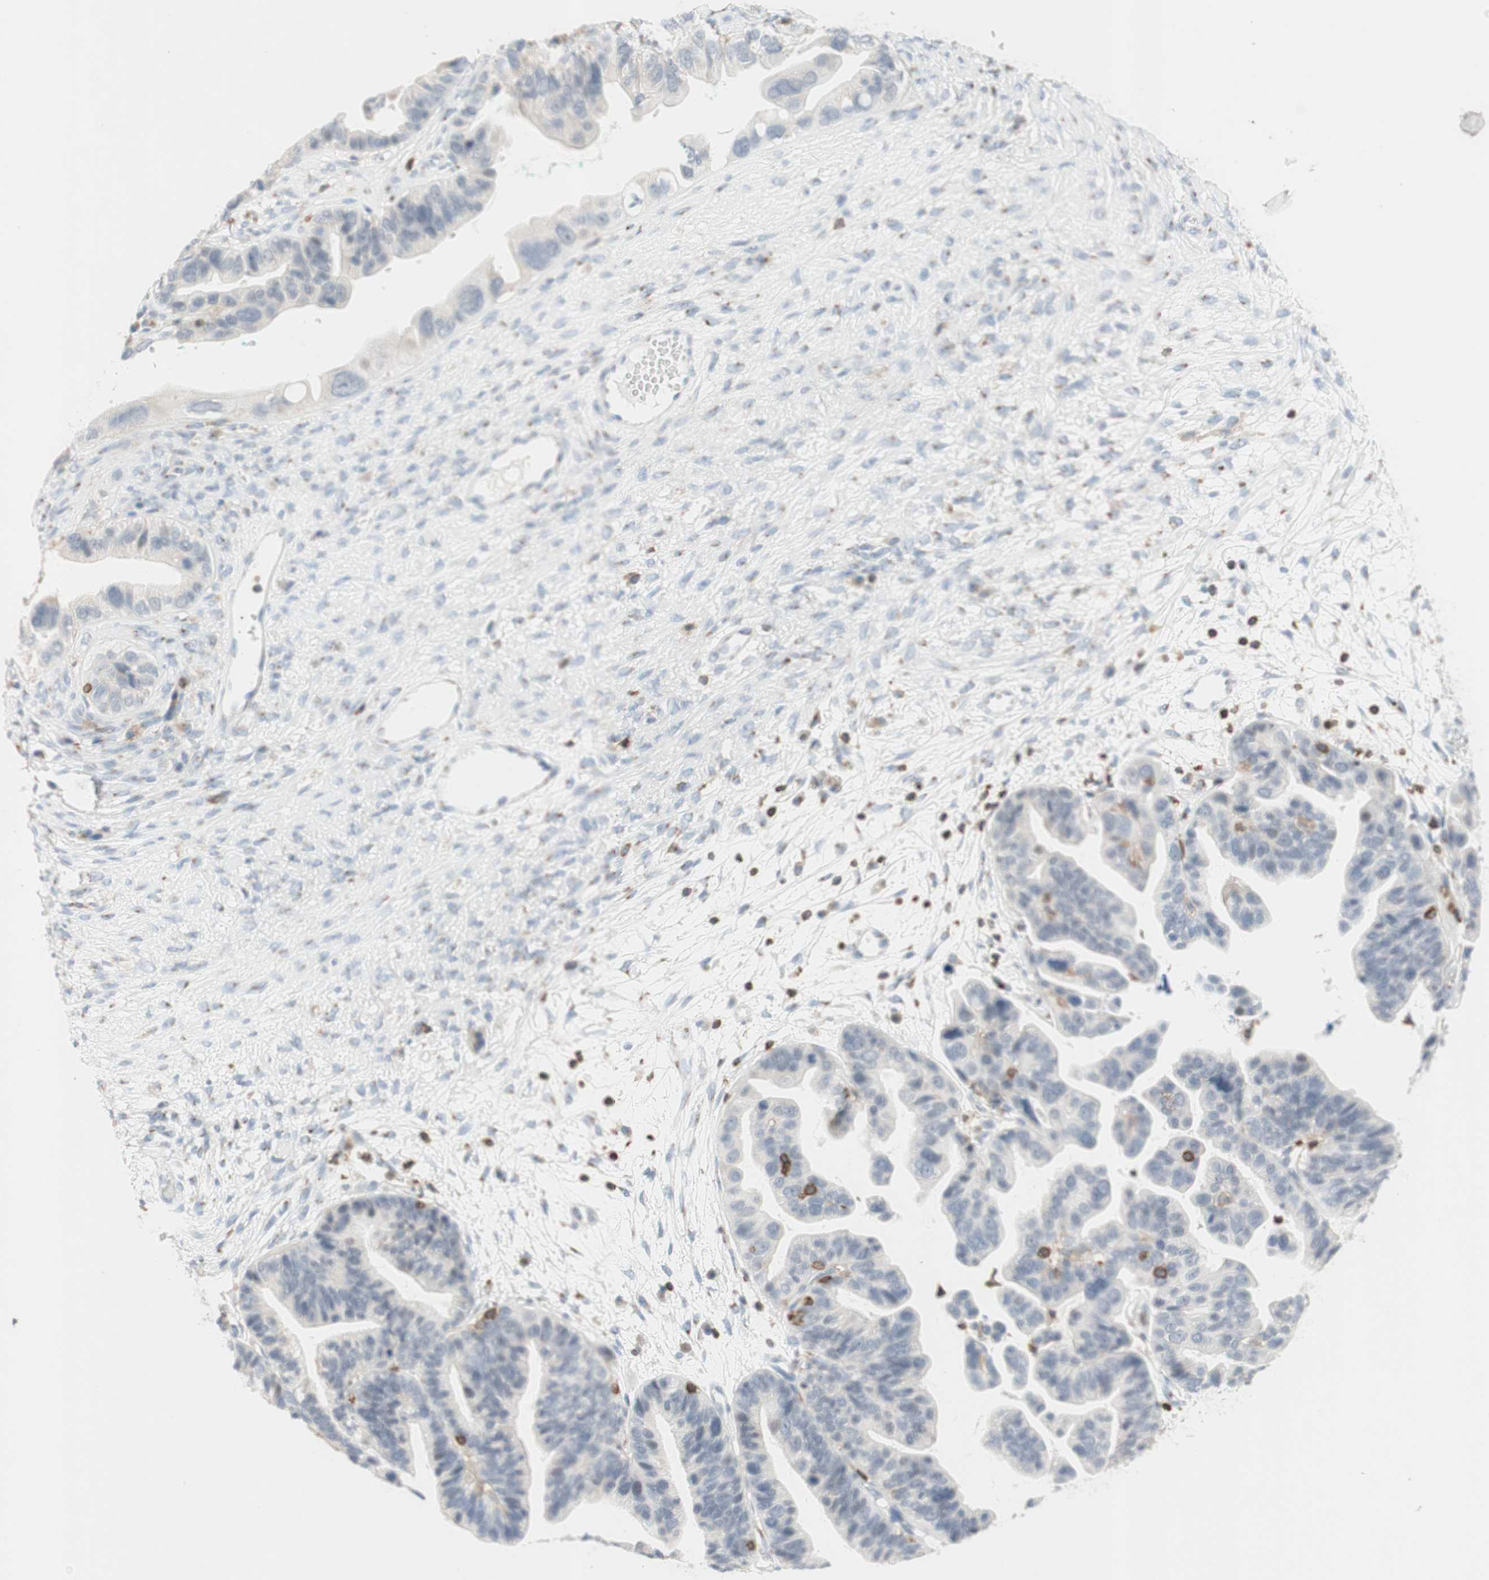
{"staining": {"intensity": "negative", "quantity": "none", "location": "none"}, "tissue": "ovarian cancer", "cell_type": "Tumor cells", "image_type": "cancer", "snomed": [{"axis": "morphology", "description": "Cystadenocarcinoma, serous, NOS"}, {"axis": "topography", "description": "Ovary"}], "caption": "High magnification brightfield microscopy of ovarian serous cystadenocarcinoma stained with DAB (brown) and counterstained with hematoxylin (blue): tumor cells show no significant positivity. The staining is performed using DAB (3,3'-diaminobenzidine) brown chromogen with nuclei counter-stained in using hematoxylin.", "gene": "SPINK6", "patient": {"sex": "female", "age": 56}}